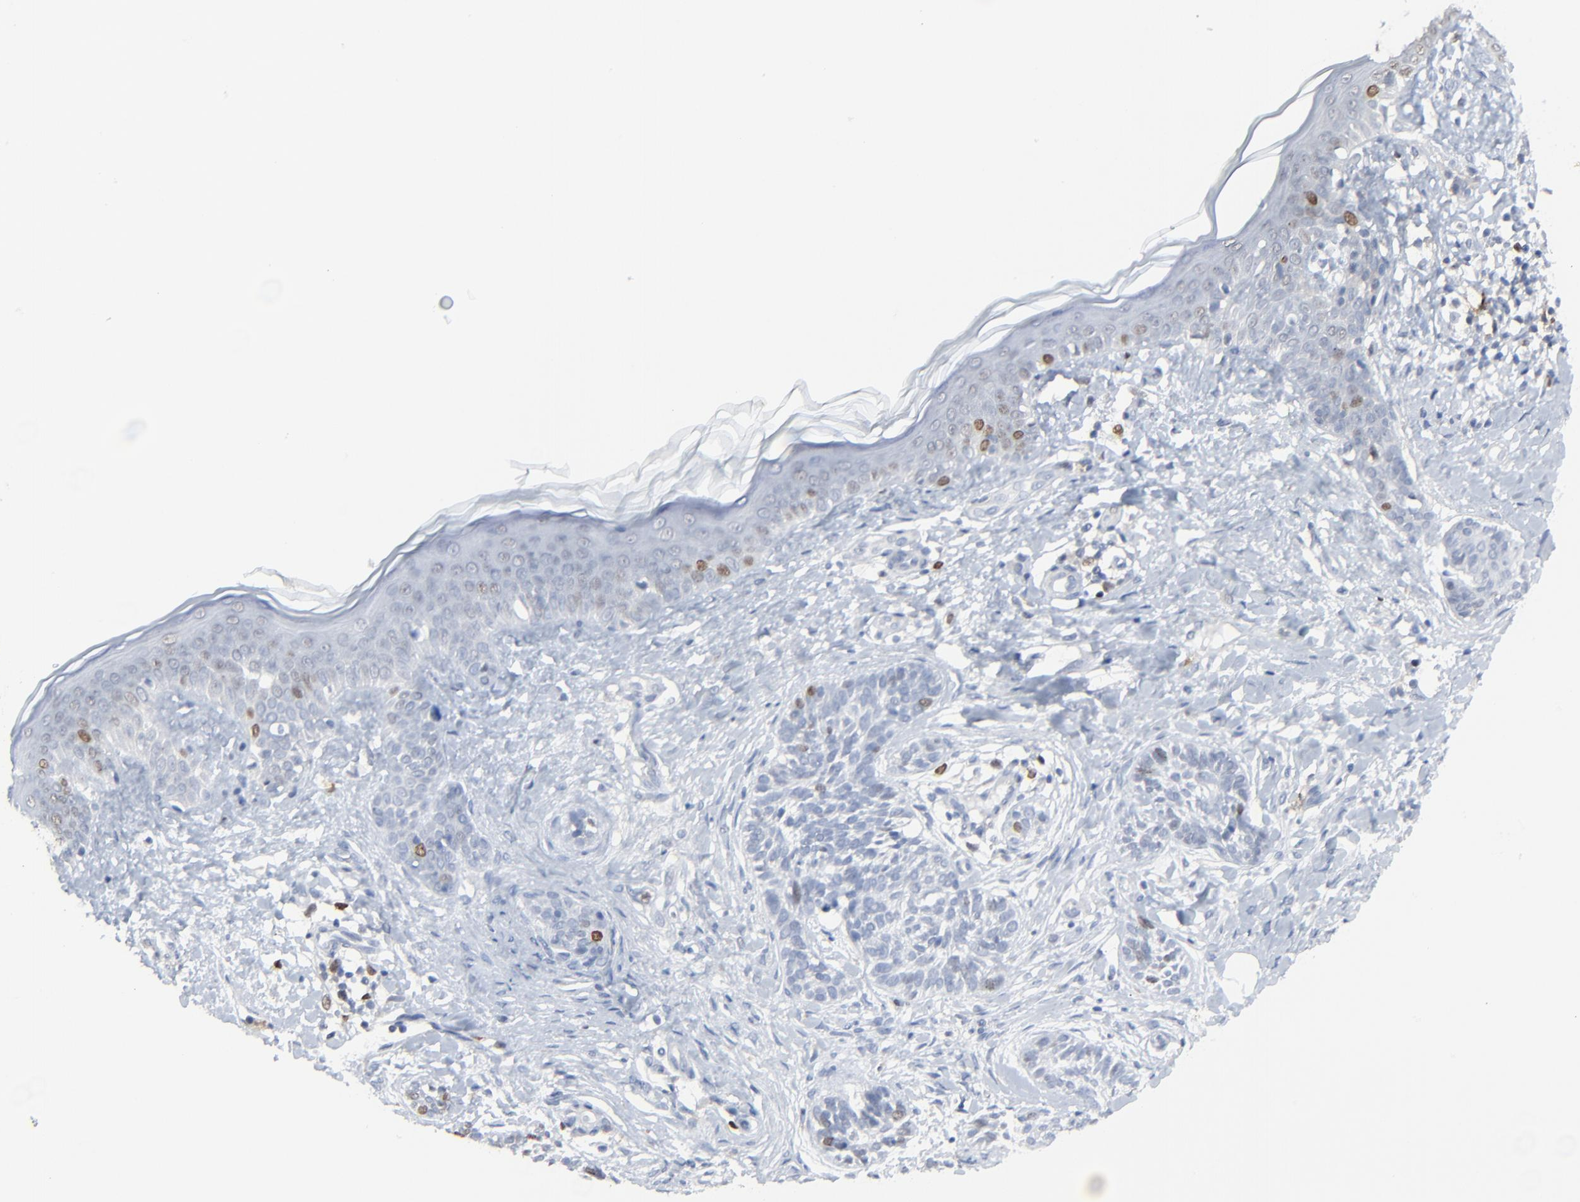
{"staining": {"intensity": "weak", "quantity": "<25%", "location": "nuclear"}, "tissue": "skin cancer", "cell_type": "Tumor cells", "image_type": "cancer", "snomed": [{"axis": "morphology", "description": "Normal tissue, NOS"}, {"axis": "morphology", "description": "Basal cell carcinoma"}, {"axis": "topography", "description": "Skin"}], "caption": "Micrograph shows no protein staining in tumor cells of skin basal cell carcinoma tissue. (Brightfield microscopy of DAB (3,3'-diaminobenzidine) immunohistochemistry at high magnification).", "gene": "BIRC3", "patient": {"sex": "male", "age": 63}}